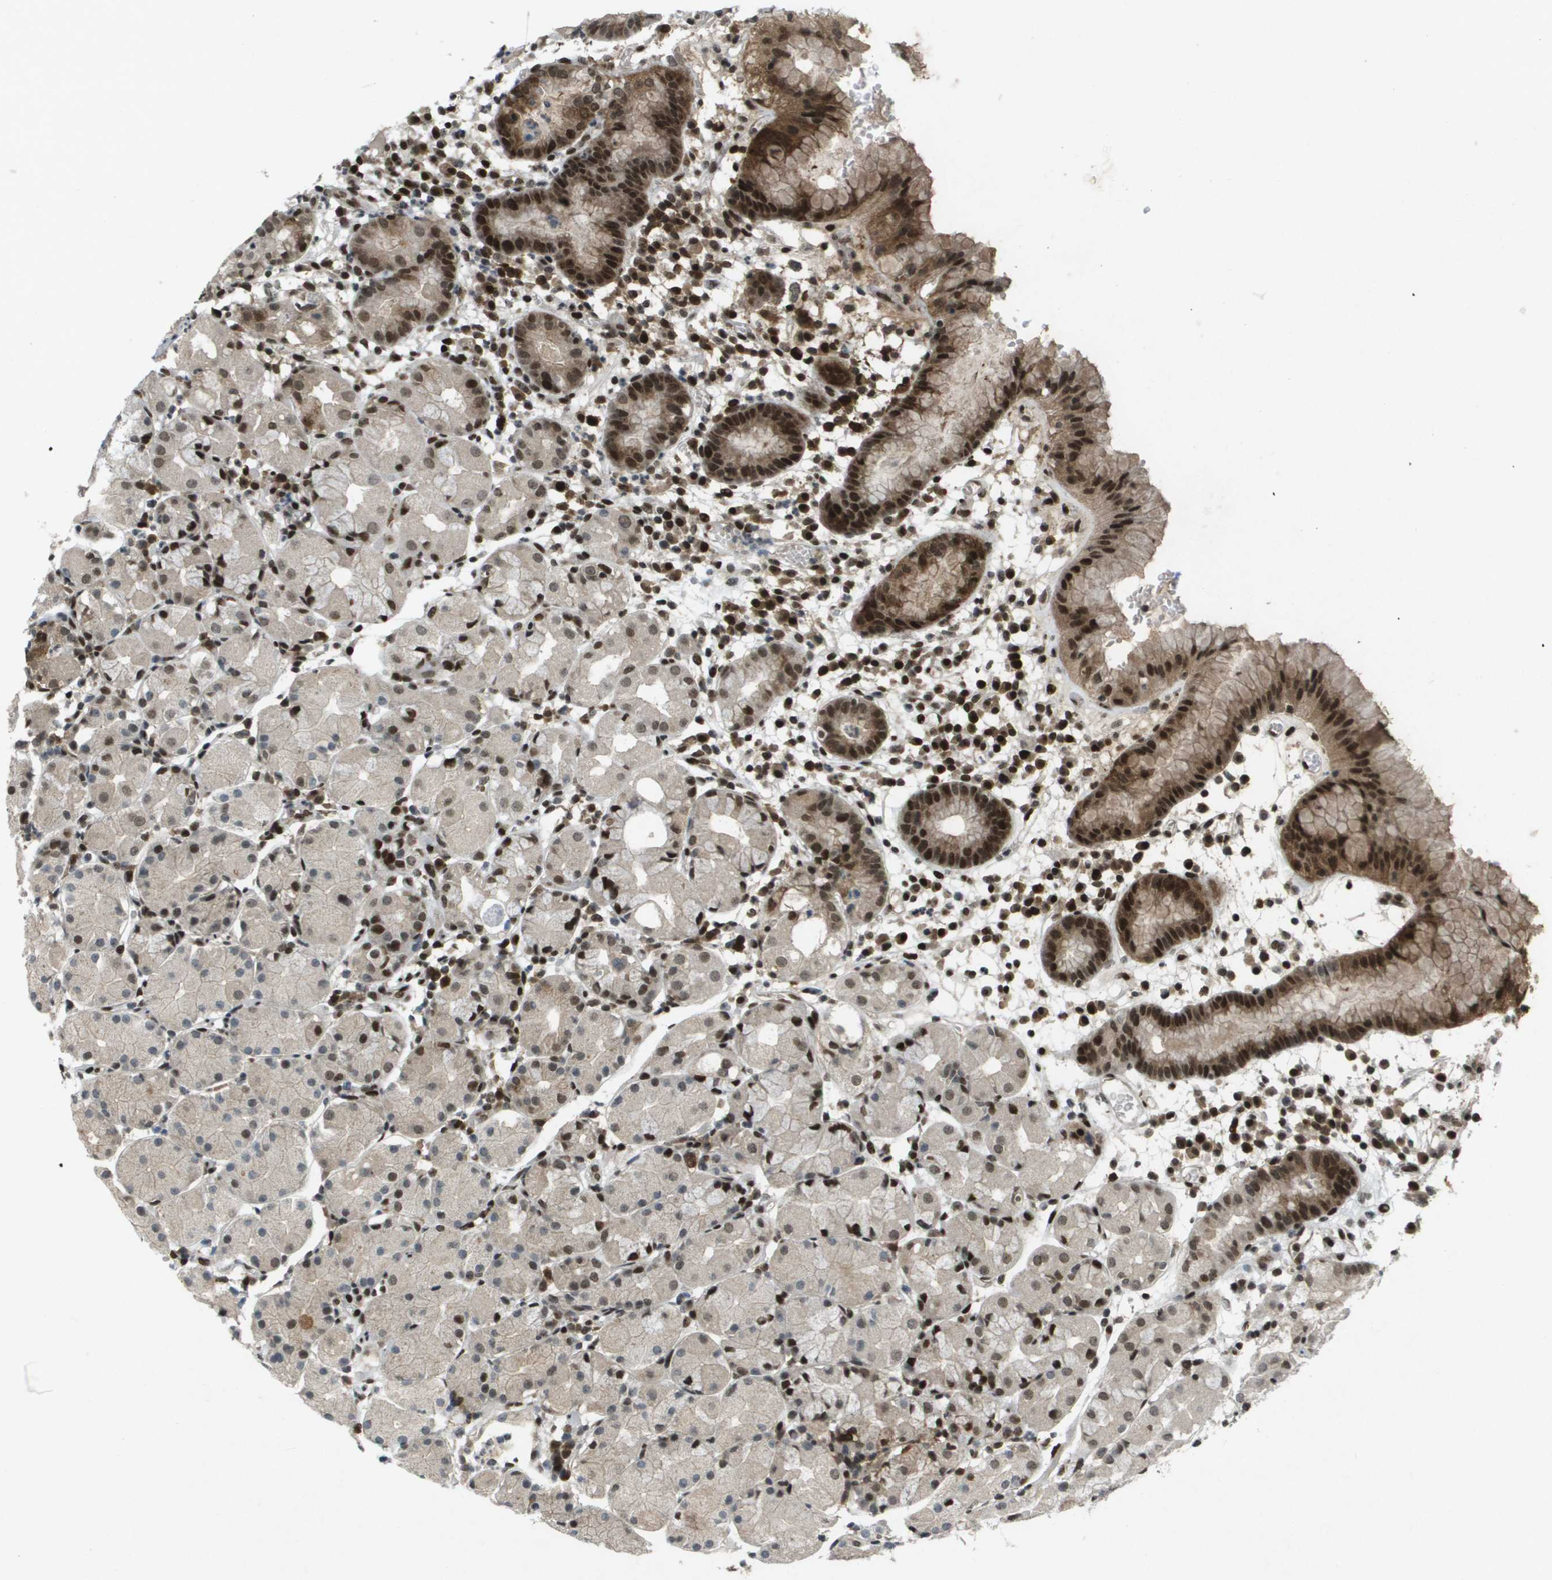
{"staining": {"intensity": "strong", "quantity": "25%-75%", "location": "cytoplasmic/membranous,nuclear"}, "tissue": "stomach", "cell_type": "Glandular cells", "image_type": "normal", "snomed": [{"axis": "morphology", "description": "Normal tissue, NOS"}, {"axis": "topography", "description": "Stomach"}, {"axis": "topography", "description": "Stomach, lower"}], "caption": "Brown immunohistochemical staining in normal stomach exhibits strong cytoplasmic/membranous,nuclear staining in about 25%-75% of glandular cells. Immunohistochemistry stains the protein in brown and the nuclei are stained blue.", "gene": "IRF7", "patient": {"sex": "female", "age": 75}}